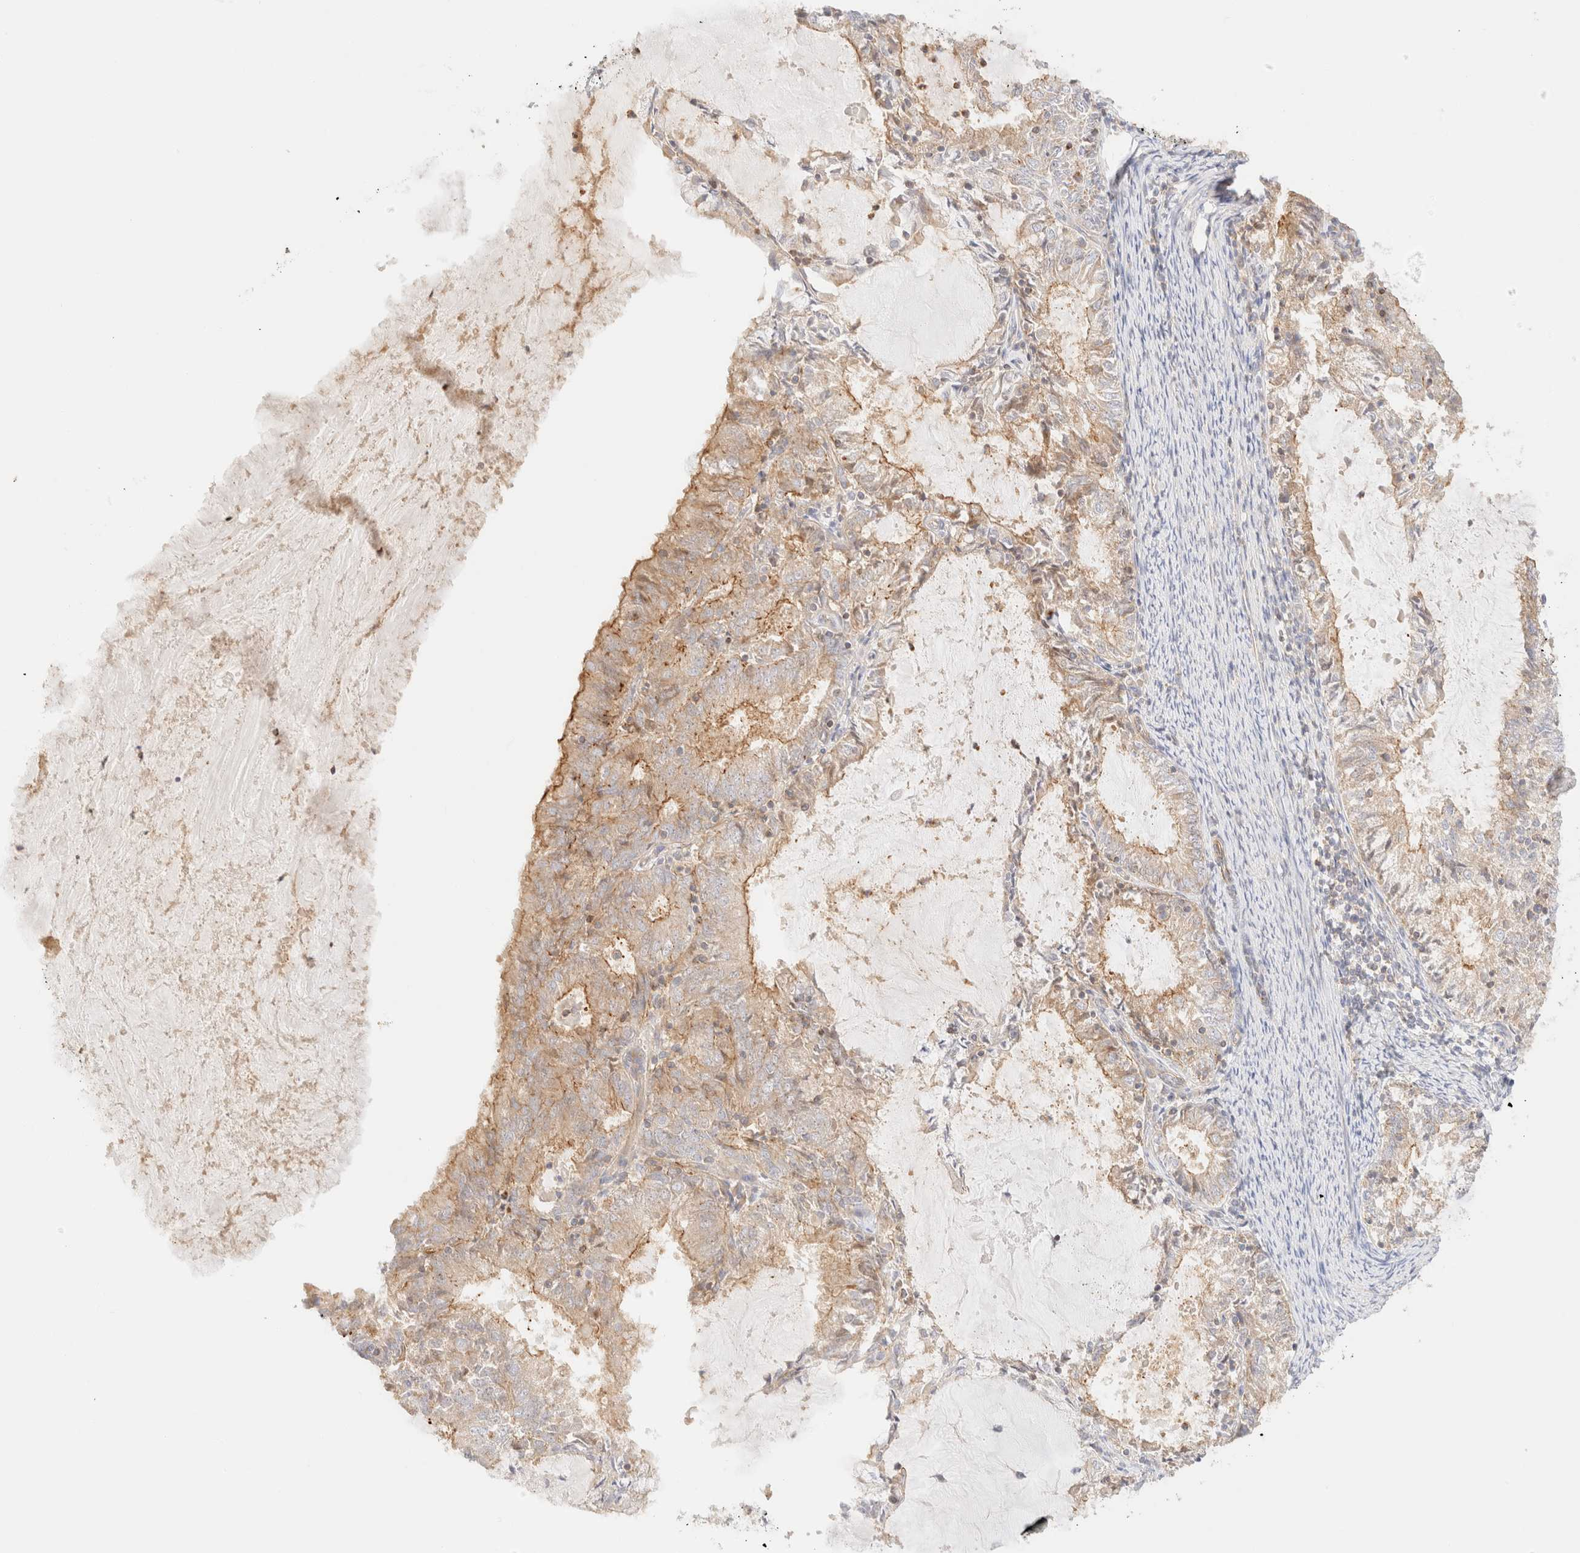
{"staining": {"intensity": "moderate", "quantity": "25%-75%", "location": "cytoplasmic/membranous"}, "tissue": "endometrial cancer", "cell_type": "Tumor cells", "image_type": "cancer", "snomed": [{"axis": "morphology", "description": "Adenocarcinoma, NOS"}, {"axis": "topography", "description": "Endometrium"}], "caption": "Immunohistochemistry (IHC) photomicrograph of neoplastic tissue: adenocarcinoma (endometrial) stained using immunohistochemistry displays medium levels of moderate protein expression localized specifically in the cytoplasmic/membranous of tumor cells, appearing as a cytoplasmic/membranous brown color.", "gene": "MYO10", "patient": {"sex": "female", "age": 57}}